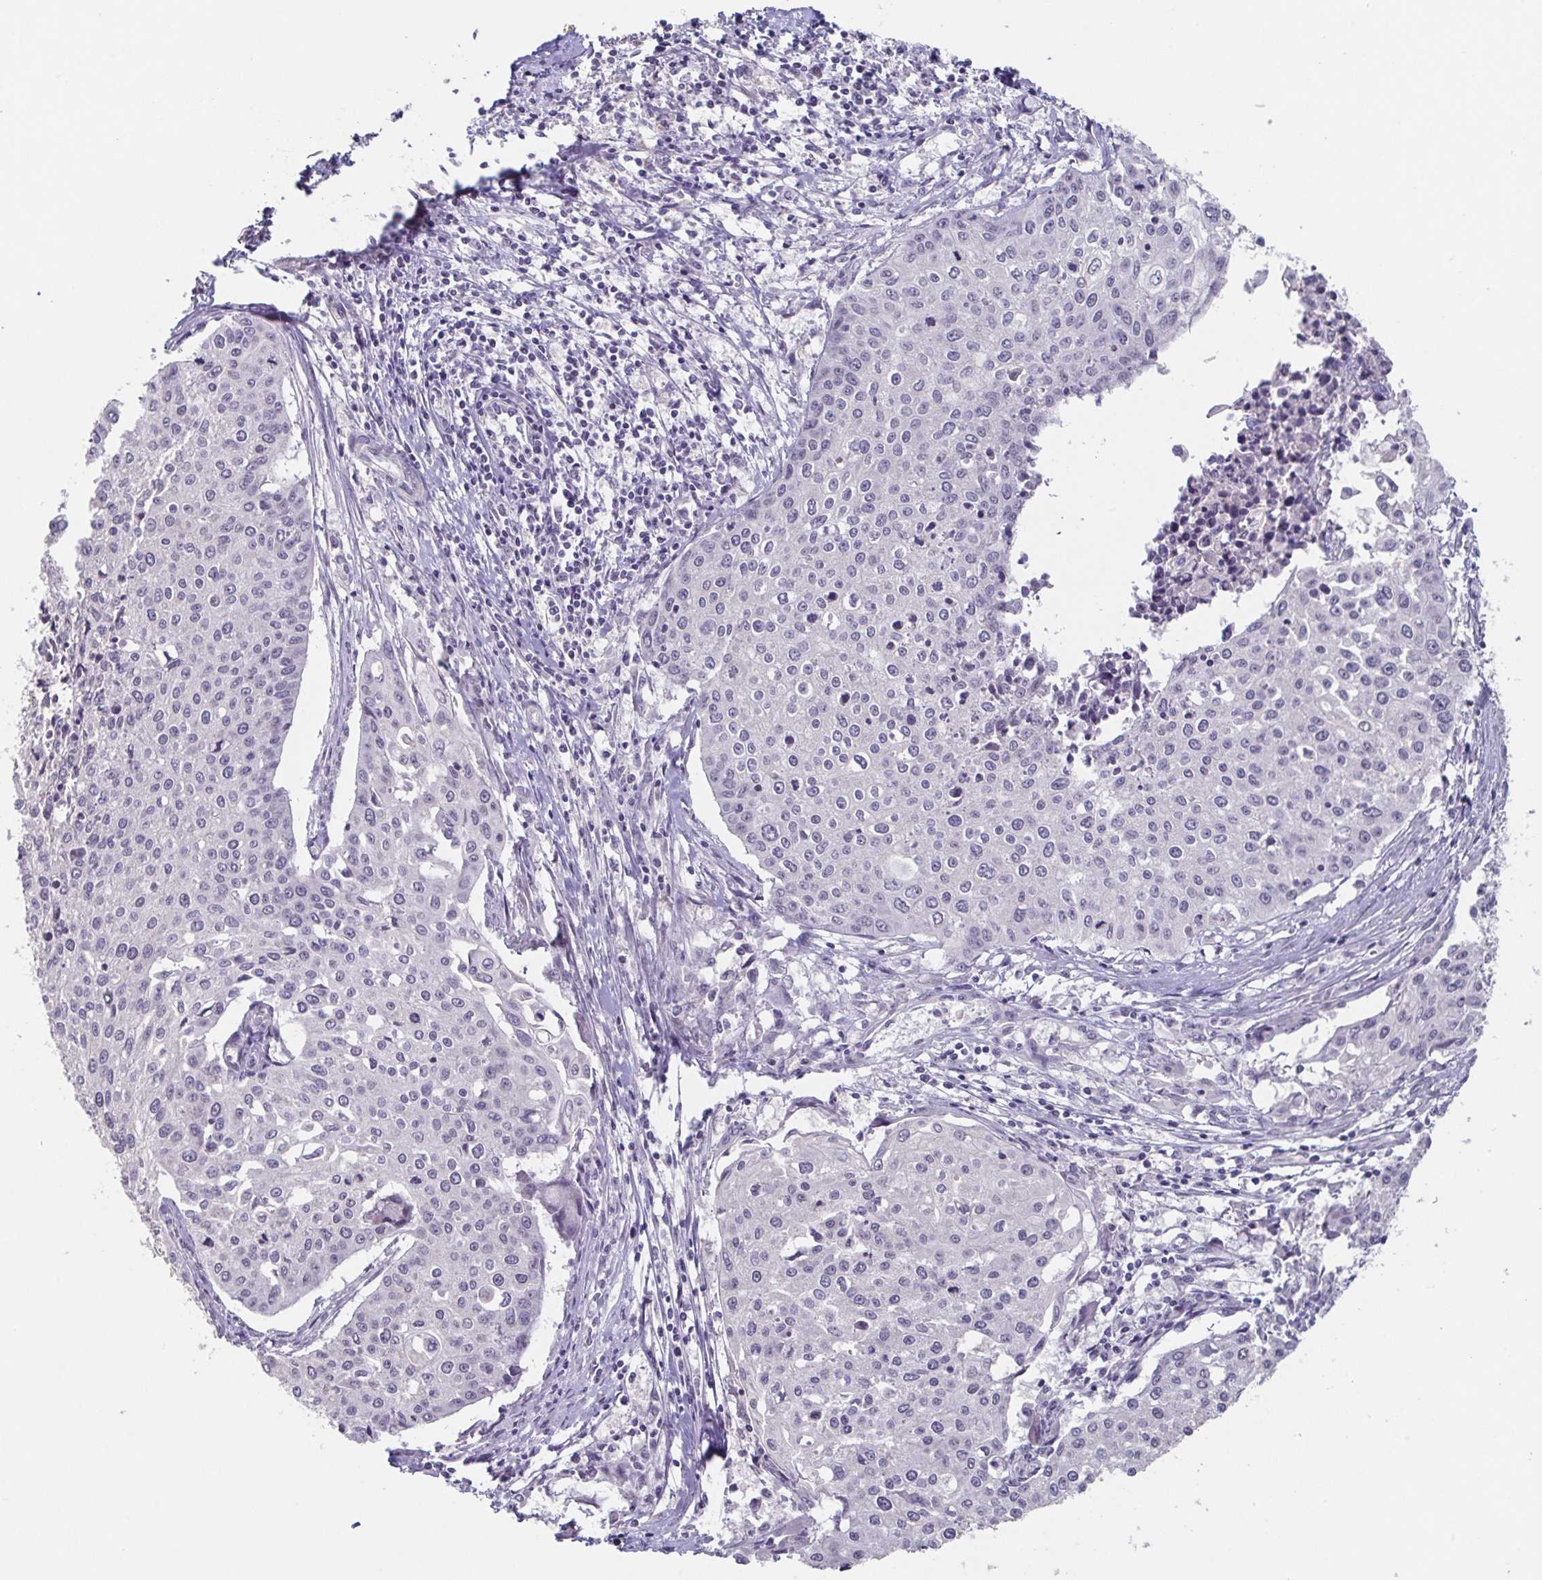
{"staining": {"intensity": "negative", "quantity": "none", "location": "none"}, "tissue": "cervical cancer", "cell_type": "Tumor cells", "image_type": "cancer", "snomed": [{"axis": "morphology", "description": "Squamous cell carcinoma, NOS"}, {"axis": "topography", "description": "Cervix"}], "caption": "Tumor cells are negative for protein expression in human cervical cancer (squamous cell carcinoma). (DAB immunohistochemistry (IHC), high magnification).", "gene": "GHRL", "patient": {"sex": "female", "age": 38}}